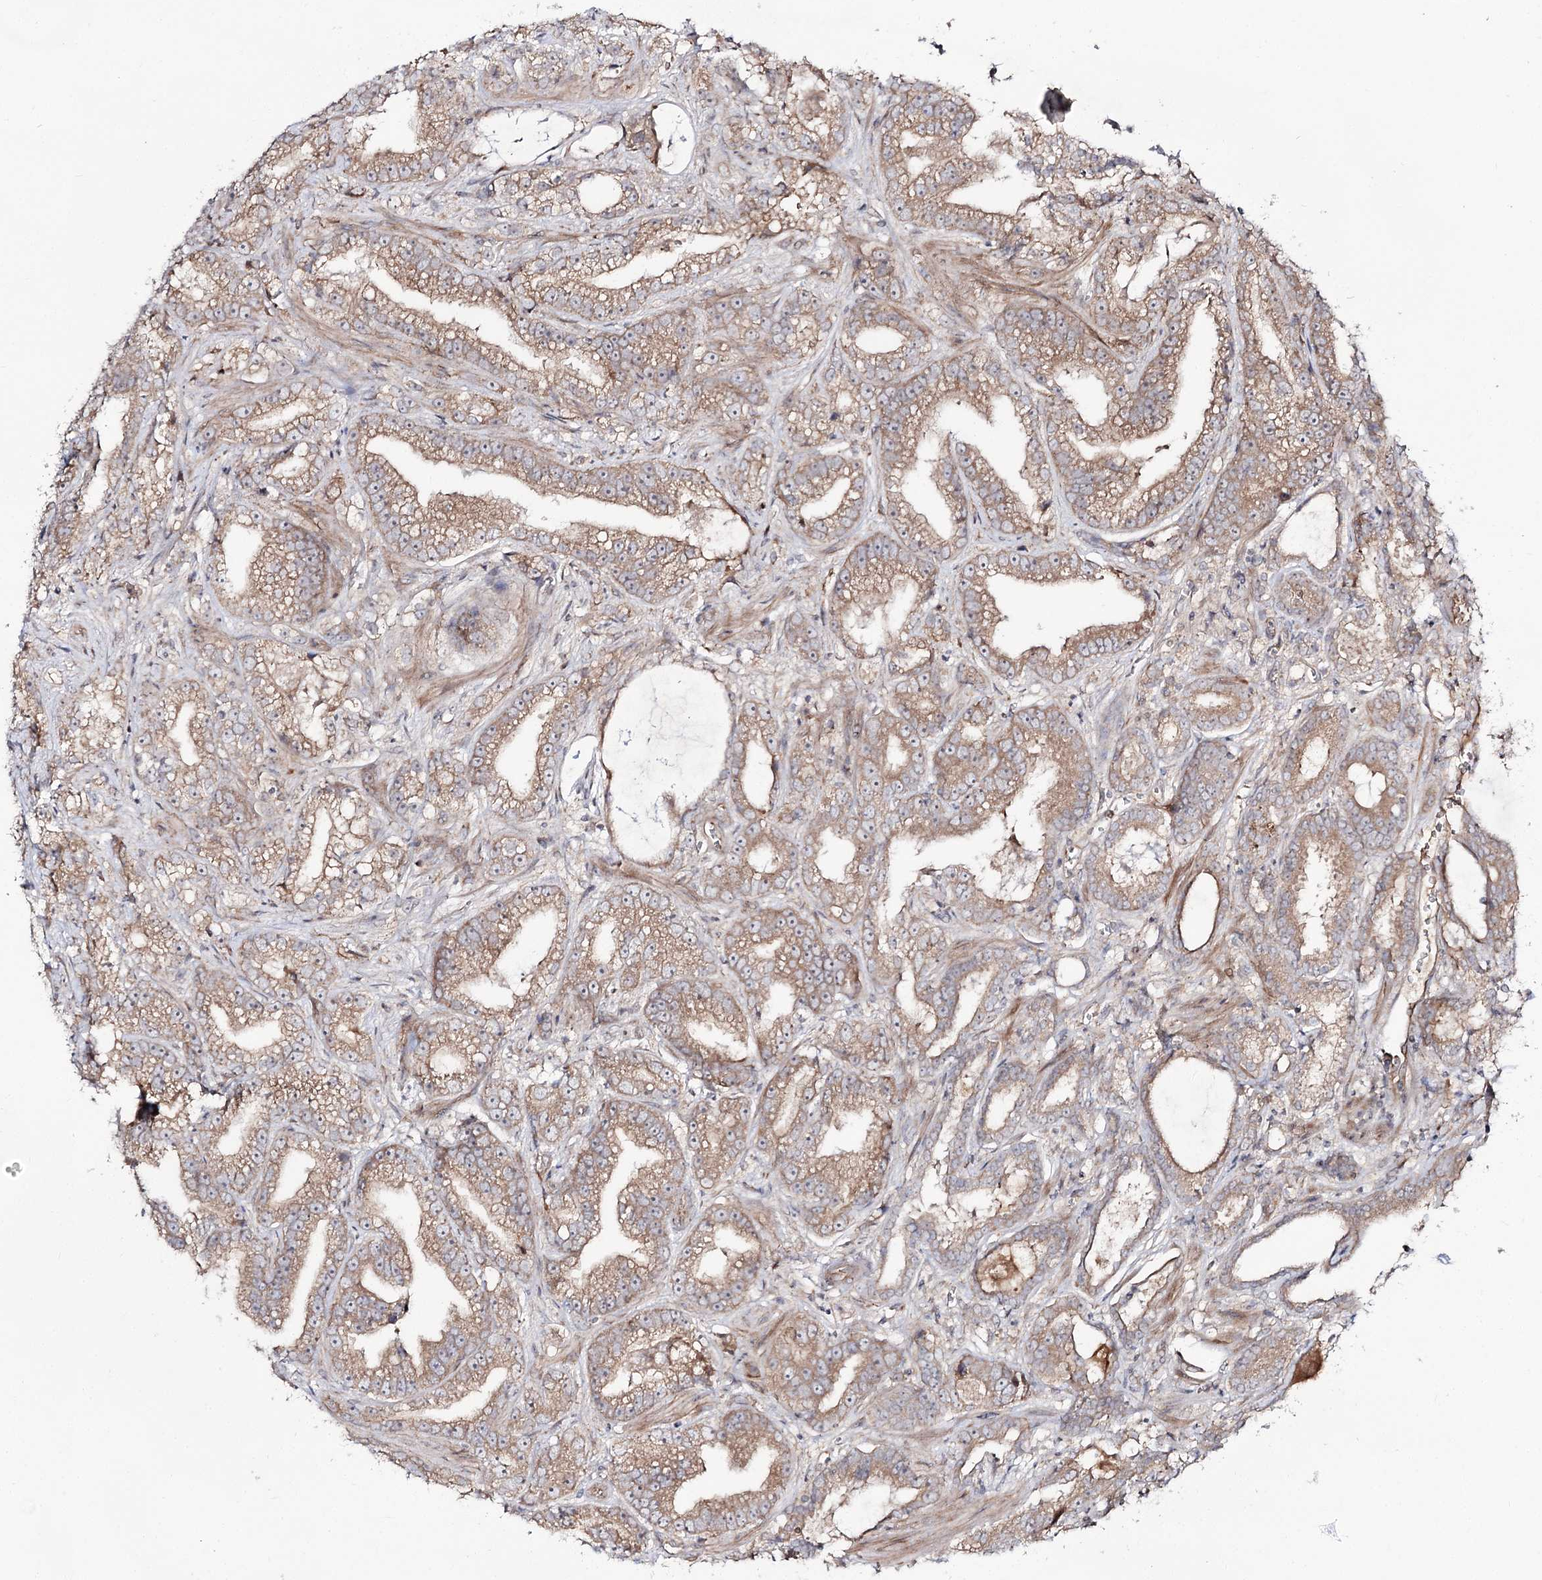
{"staining": {"intensity": "moderate", "quantity": ">75%", "location": "cytoplasmic/membranous"}, "tissue": "prostate cancer", "cell_type": "Tumor cells", "image_type": "cancer", "snomed": [{"axis": "morphology", "description": "Adenocarcinoma, High grade"}, {"axis": "topography", "description": "Prostate and seminal vesicle, NOS"}], "caption": "Immunohistochemistry of human prostate cancer shows medium levels of moderate cytoplasmic/membranous positivity in about >75% of tumor cells. (IHC, brightfield microscopy, high magnification).", "gene": "C11orf80", "patient": {"sex": "male", "age": 67}}